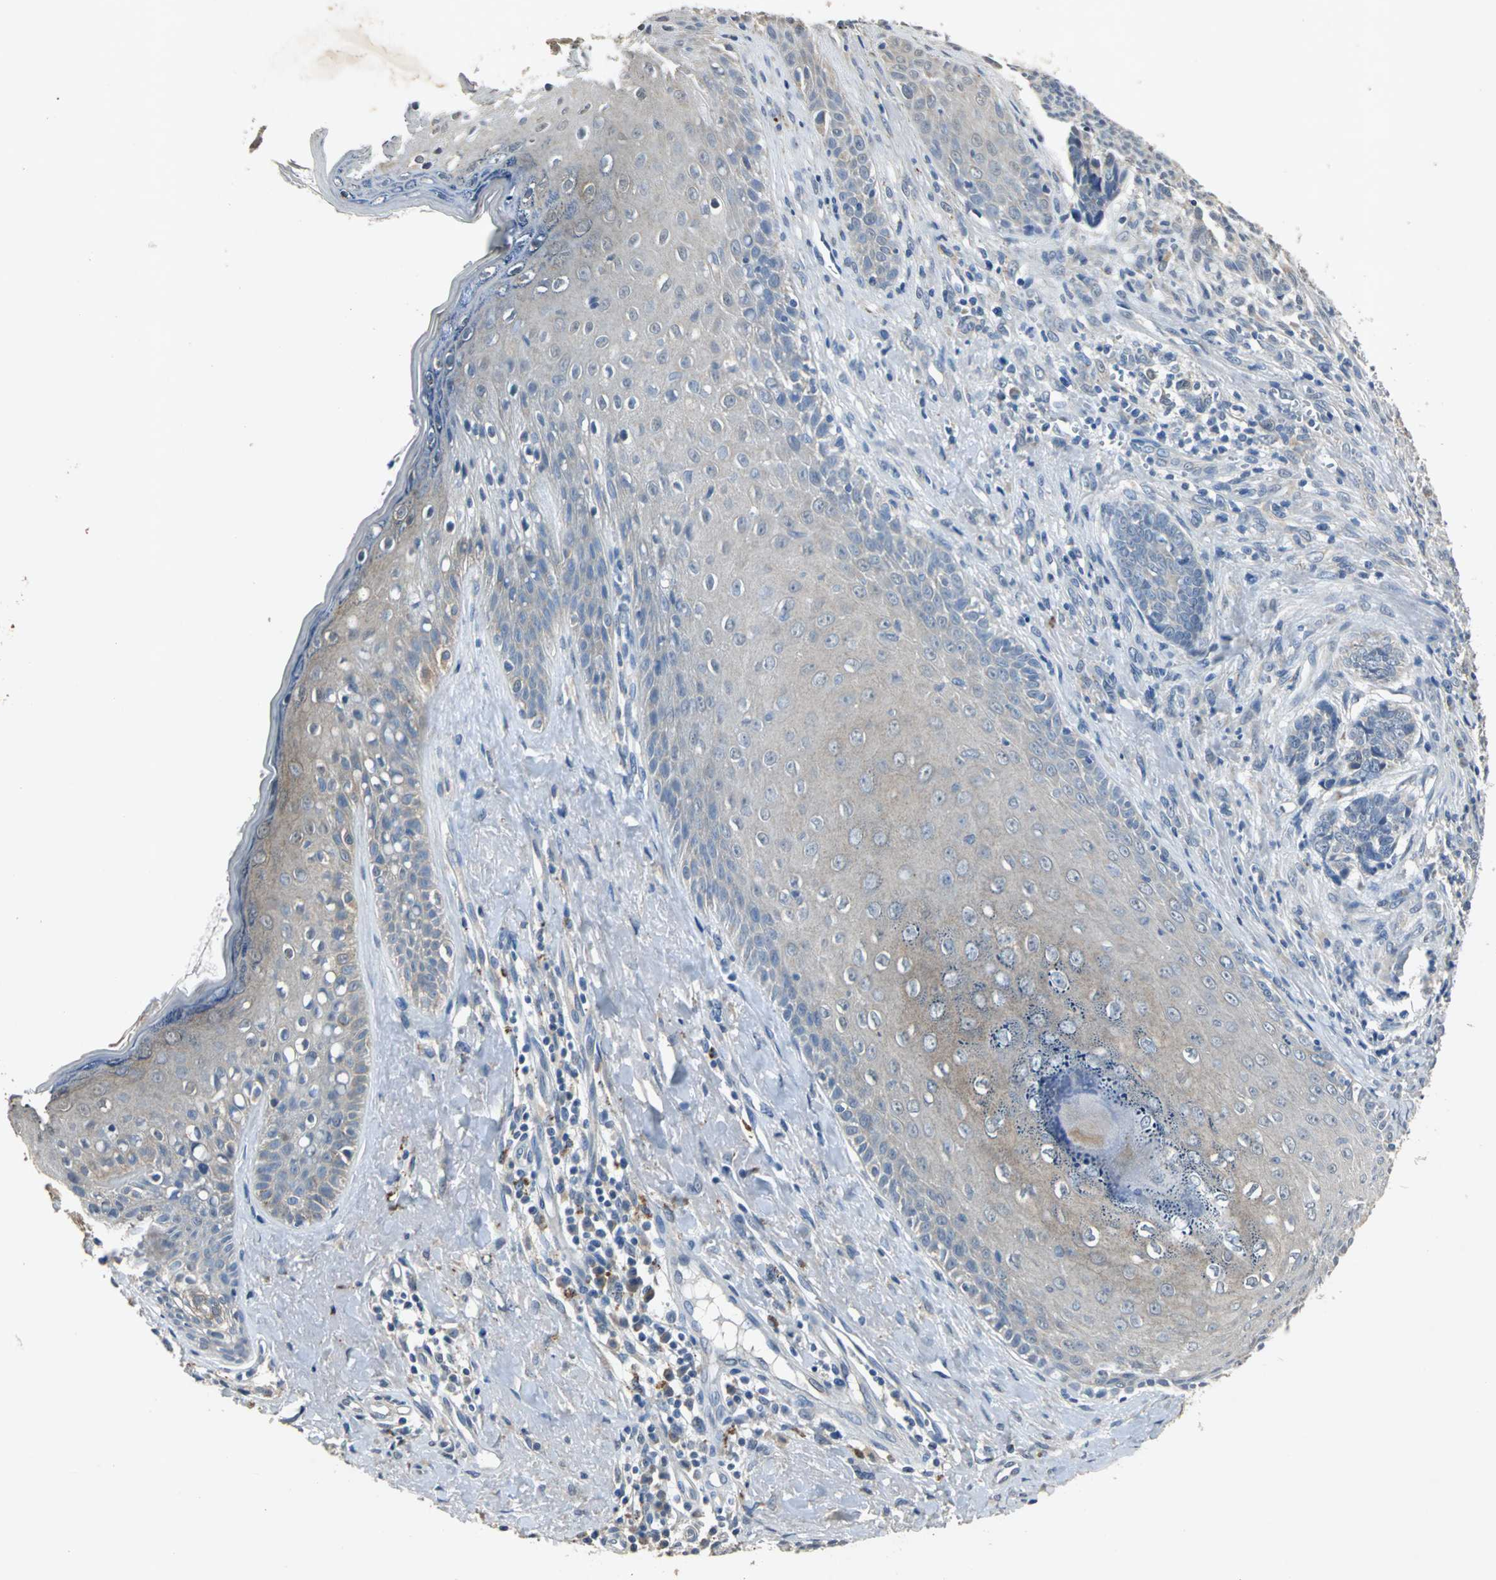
{"staining": {"intensity": "weak", "quantity": "<25%", "location": "cytoplasmic/membranous"}, "tissue": "skin cancer", "cell_type": "Tumor cells", "image_type": "cancer", "snomed": [{"axis": "morphology", "description": "Basal cell carcinoma"}, {"axis": "topography", "description": "Skin"}], "caption": "Immunohistochemical staining of human skin cancer demonstrates no significant expression in tumor cells.", "gene": "OCLN", "patient": {"sex": "male", "age": 84}}